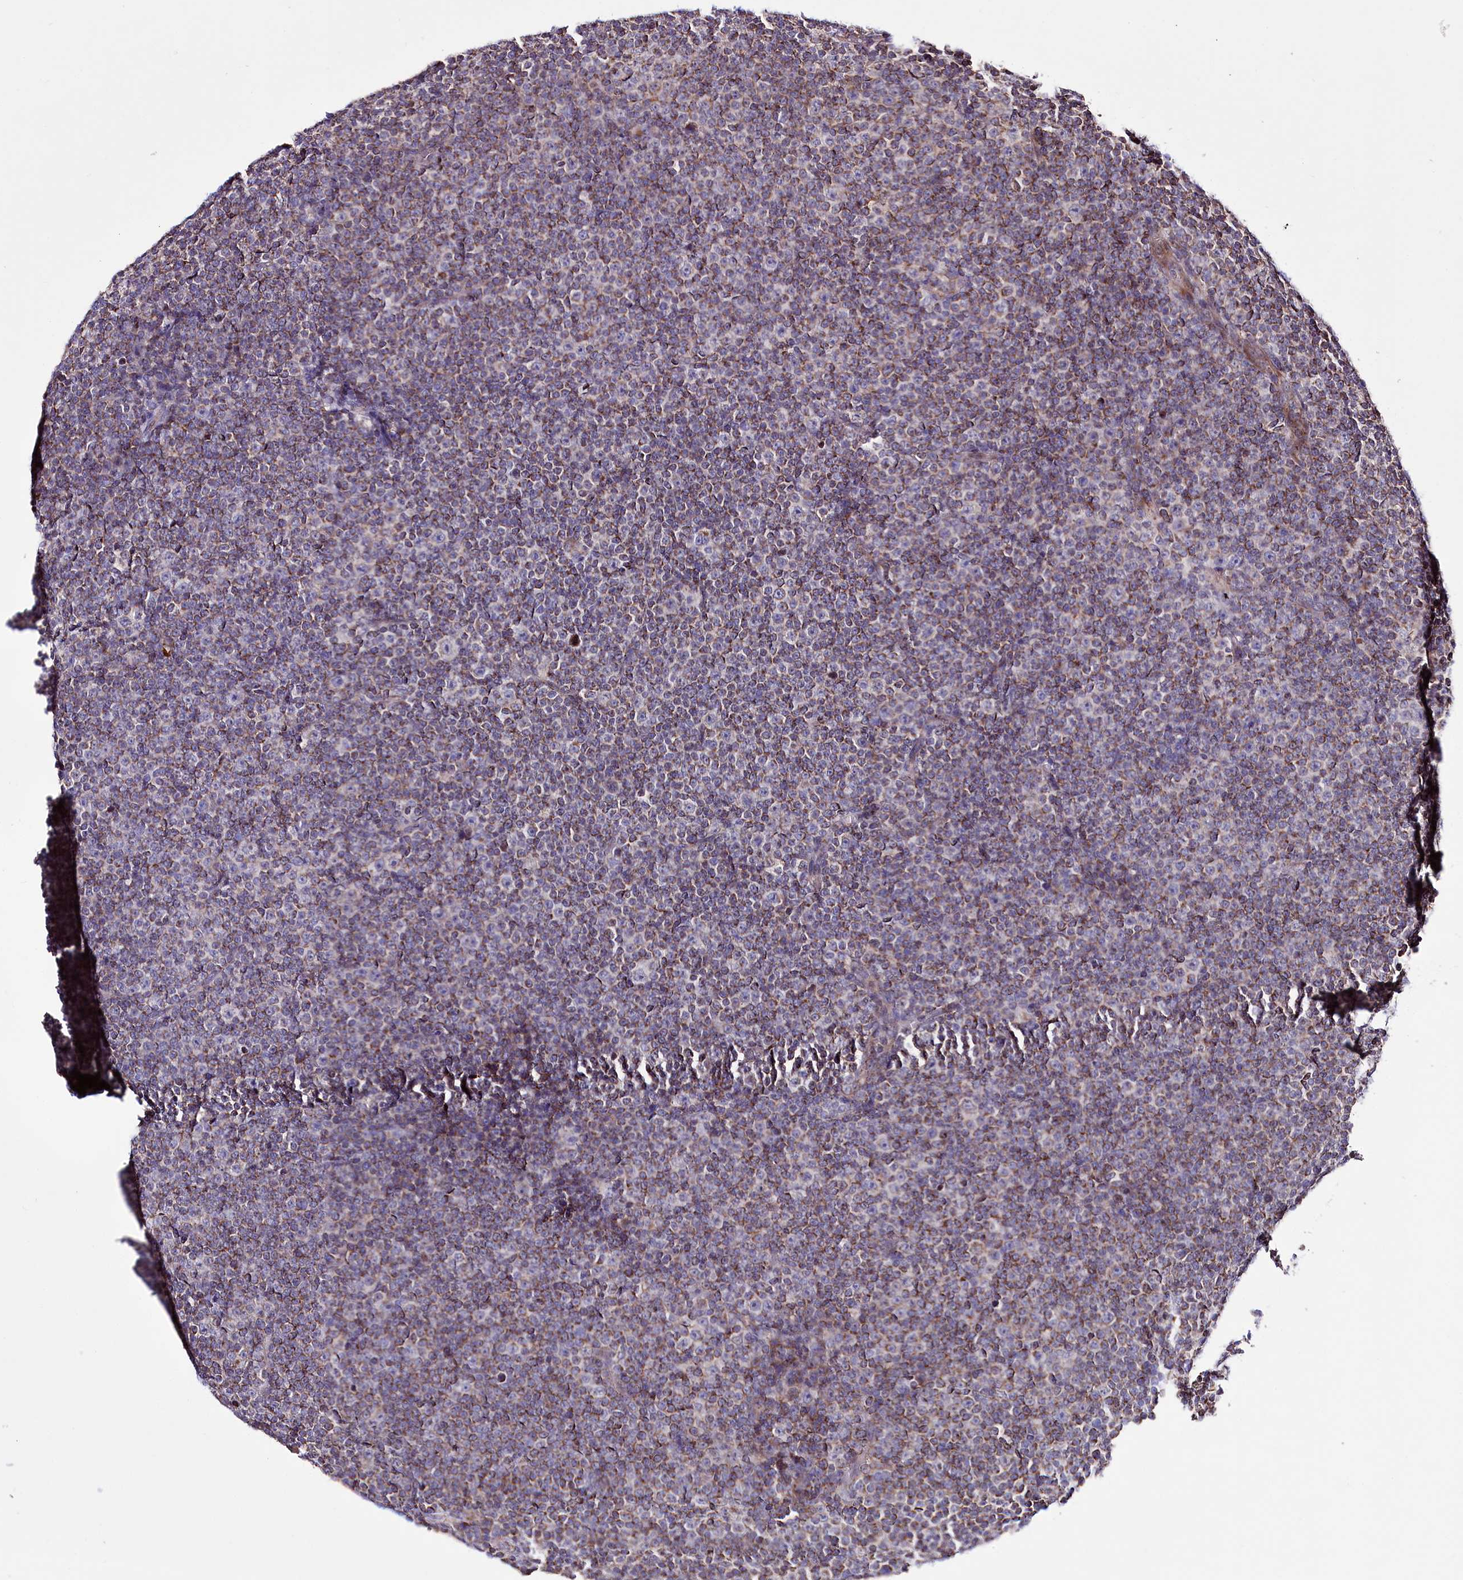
{"staining": {"intensity": "moderate", "quantity": "25%-75%", "location": "cytoplasmic/membranous"}, "tissue": "lymphoma", "cell_type": "Tumor cells", "image_type": "cancer", "snomed": [{"axis": "morphology", "description": "Malignant lymphoma, non-Hodgkin's type, Low grade"}, {"axis": "topography", "description": "Lymph node"}], "caption": "Protein staining of lymphoma tissue demonstrates moderate cytoplasmic/membranous positivity in approximately 25%-75% of tumor cells.", "gene": "ATE1", "patient": {"sex": "female", "age": 67}}